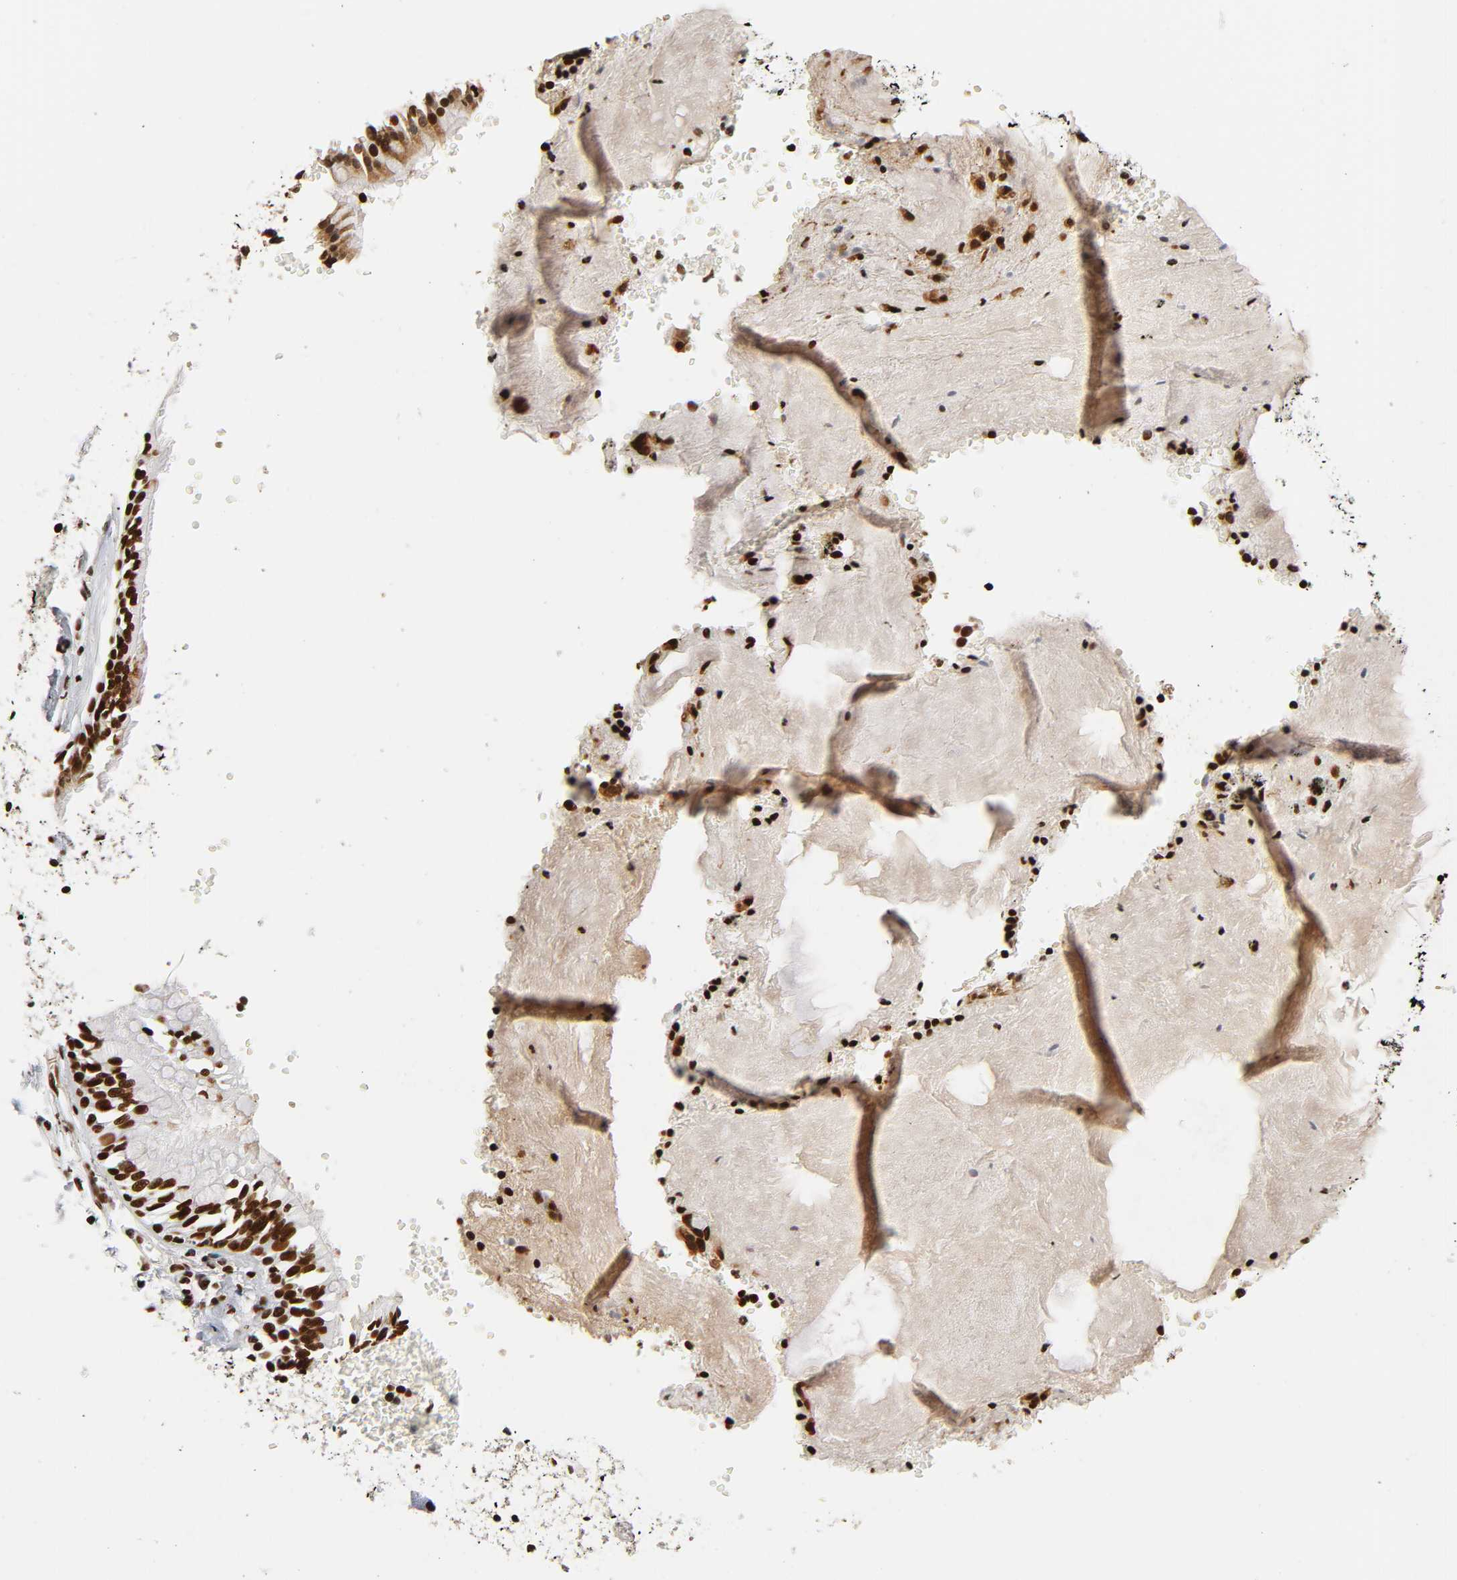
{"staining": {"intensity": "strong", "quantity": ">75%", "location": "nuclear"}, "tissue": "bronchus", "cell_type": "Respiratory epithelial cells", "image_type": "normal", "snomed": [{"axis": "morphology", "description": "Normal tissue, NOS"}, {"axis": "topography", "description": "Bronchus"}, {"axis": "topography", "description": "Lung"}], "caption": "Respiratory epithelial cells reveal strong nuclear positivity in about >75% of cells in normal bronchus. The staining was performed using DAB (3,3'-diaminobenzidine), with brown indicating positive protein expression. Nuclei are stained blue with hematoxylin.", "gene": "XRCC6", "patient": {"sex": "female", "age": 56}}